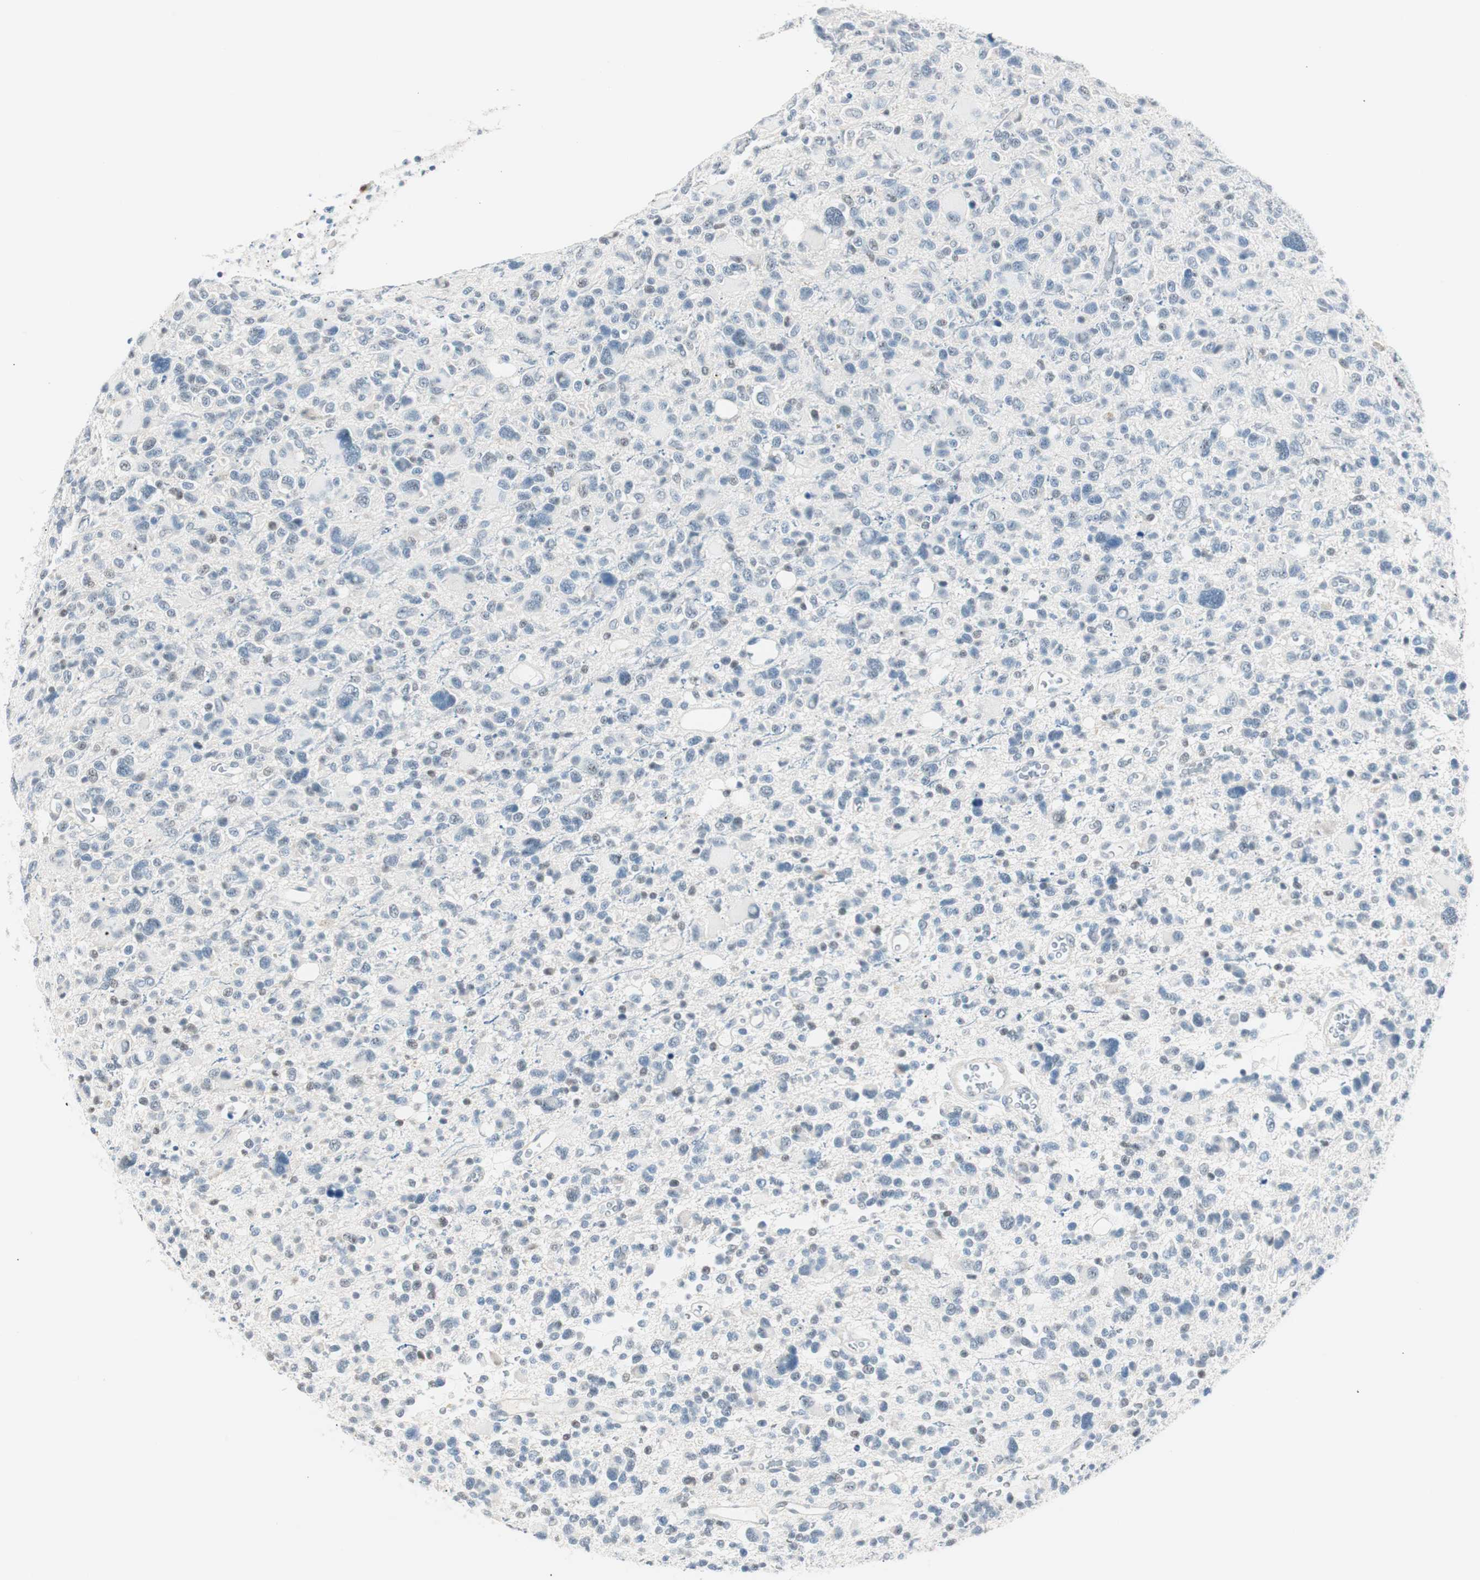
{"staining": {"intensity": "negative", "quantity": "none", "location": "none"}, "tissue": "glioma", "cell_type": "Tumor cells", "image_type": "cancer", "snomed": [{"axis": "morphology", "description": "Glioma, malignant, High grade"}, {"axis": "topography", "description": "Brain"}], "caption": "Glioma was stained to show a protein in brown. There is no significant expression in tumor cells.", "gene": "HOXB13", "patient": {"sex": "male", "age": 48}}